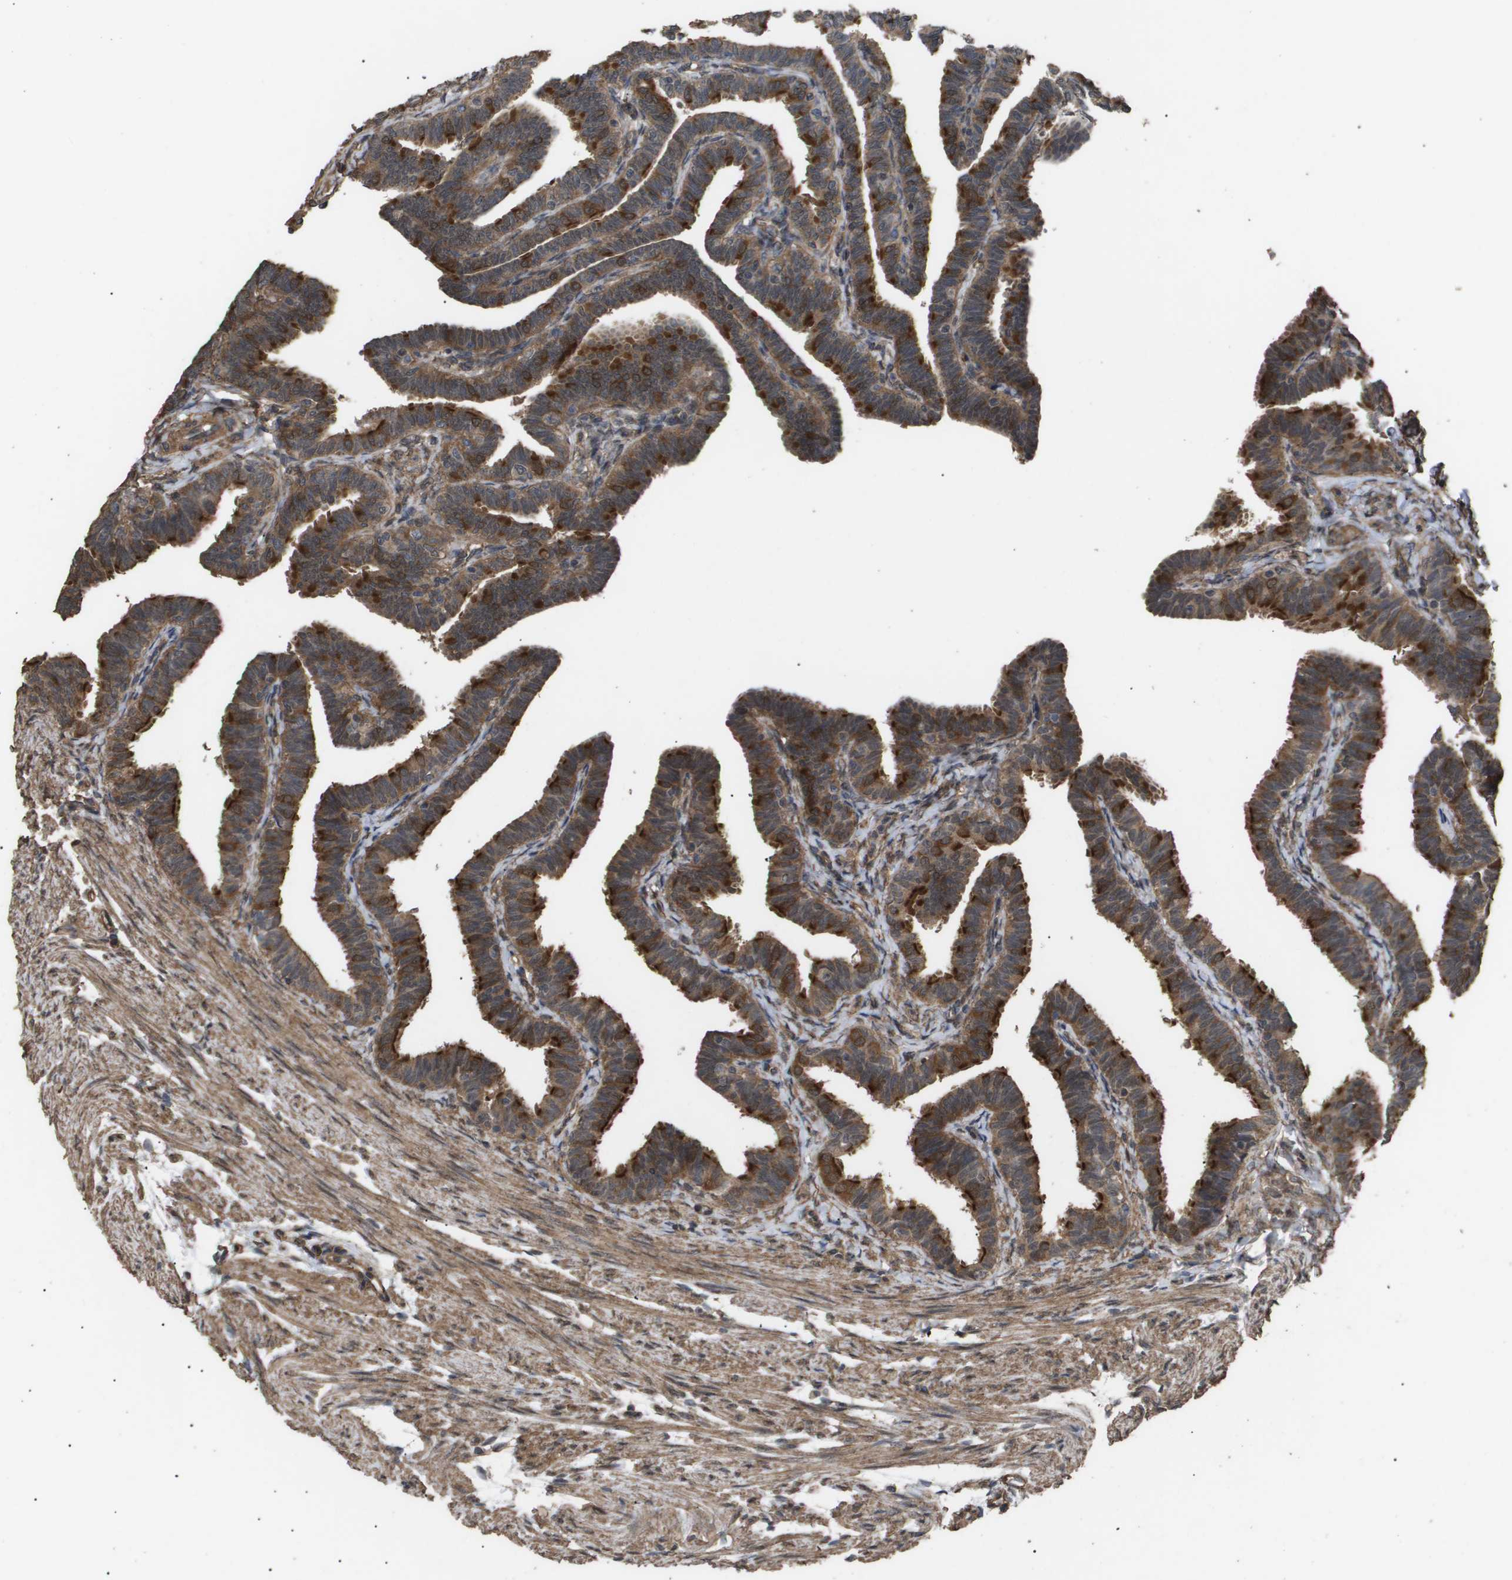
{"staining": {"intensity": "strong", "quantity": ">75%", "location": "cytoplasmic/membranous"}, "tissue": "fallopian tube", "cell_type": "Glandular cells", "image_type": "normal", "snomed": [{"axis": "morphology", "description": "Normal tissue, NOS"}, {"axis": "topography", "description": "Fallopian tube"}, {"axis": "topography", "description": "Ovary"}], "caption": "This is a photomicrograph of IHC staining of benign fallopian tube, which shows strong staining in the cytoplasmic/membranous of glandular cells.", "gene": "CUL5", "patient": {"sex": "female", "age": 23}}